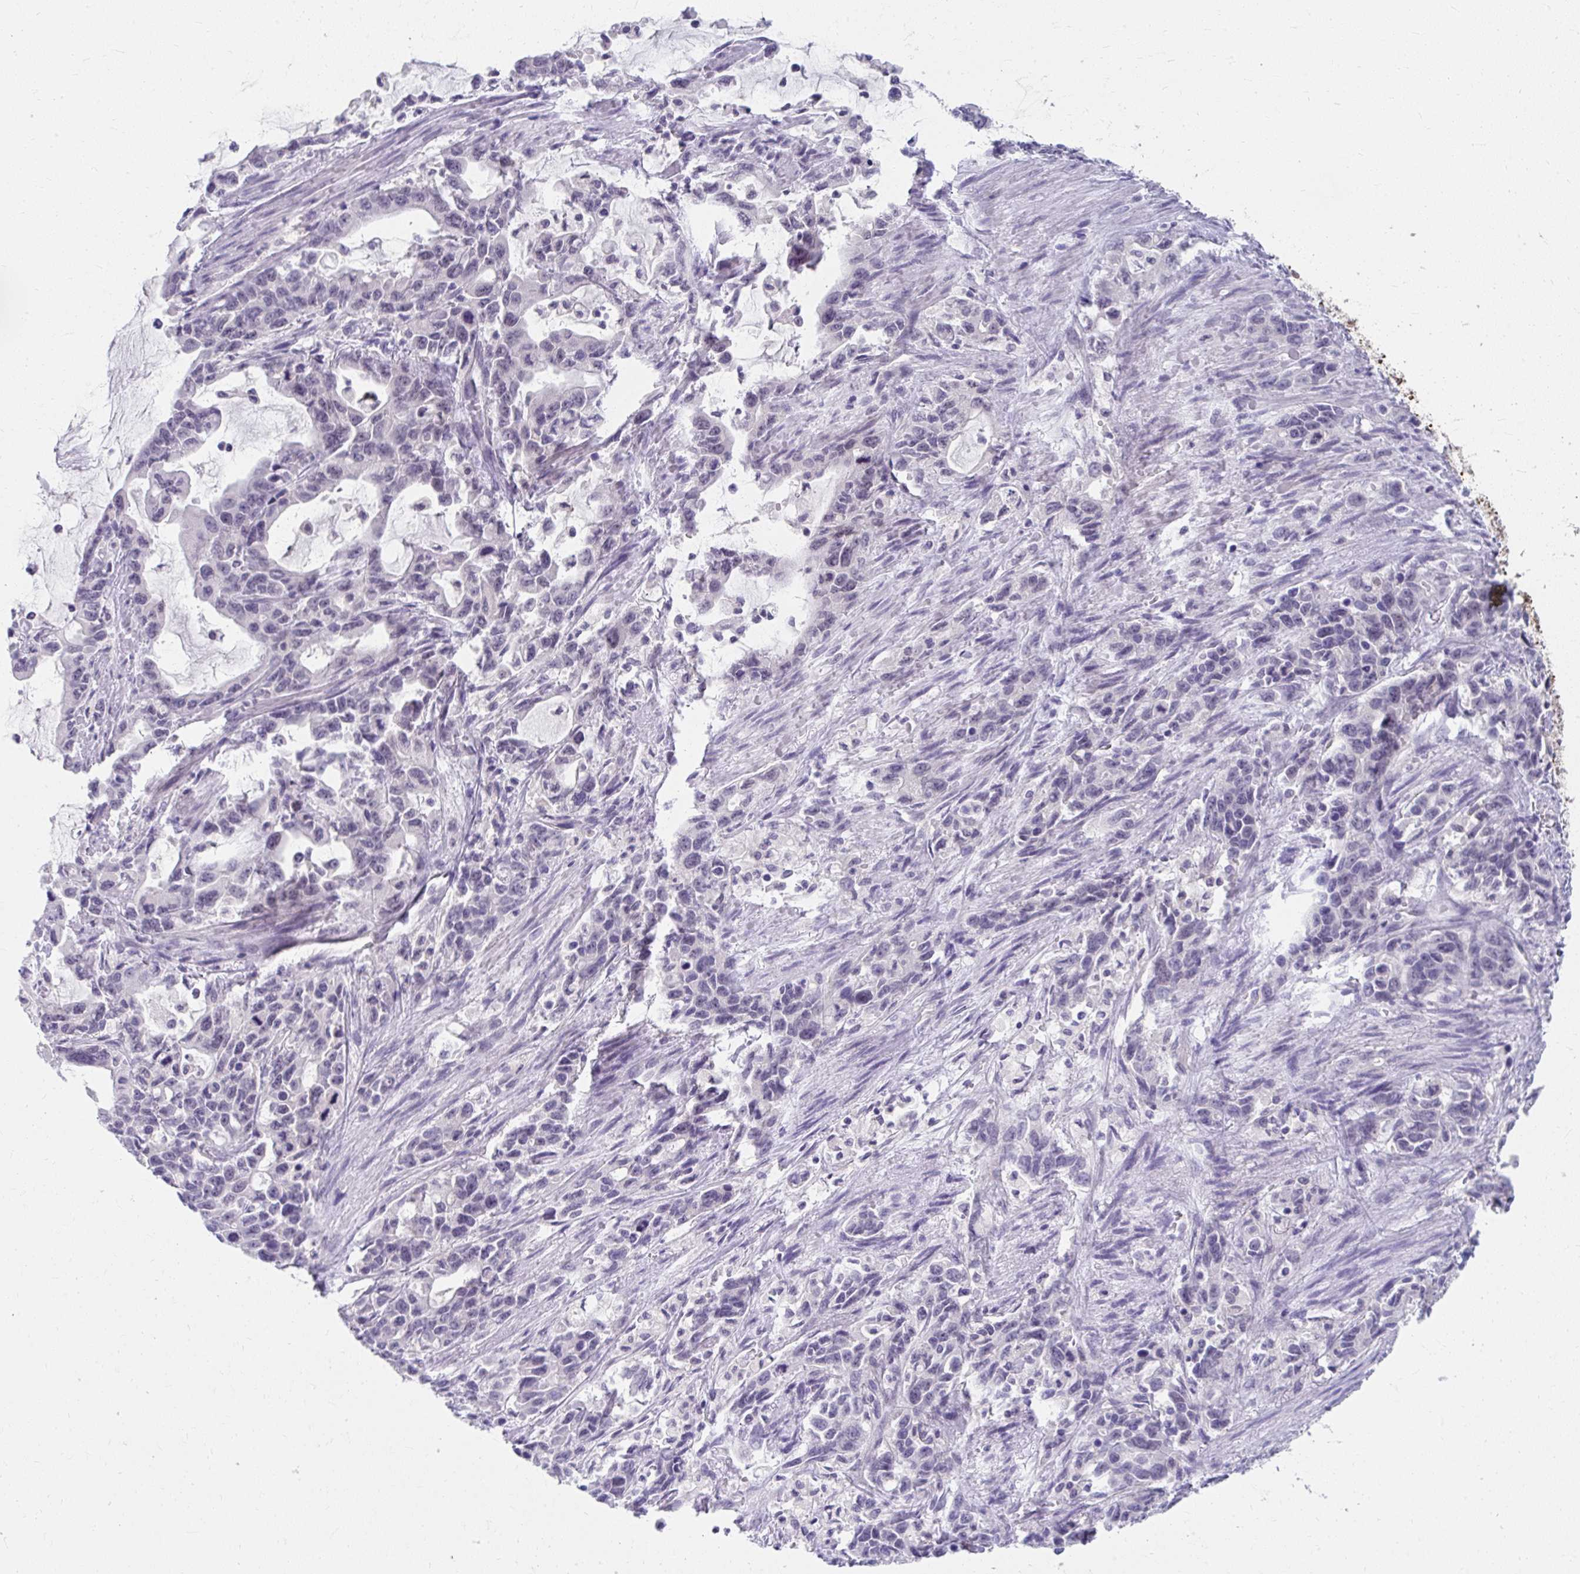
{"staining": {"intensity": "negative", "quantity": "none", "location": "none"}, "tissue": "stomach cancer", "cell_type": "Tumor cells", "image_type": "cancer", "snomed": [{"axis": "morphology", "description": "Adenocarcinoma, NOS"}, {"axis": "topography", "description": "Stomach, upper"}], "caption": "Tumor cells are negative for brown protein staining in adenocarcinoma (stomach).", "gene": "UGT3A2", "patient": {"sex": "male", "age": 85}}